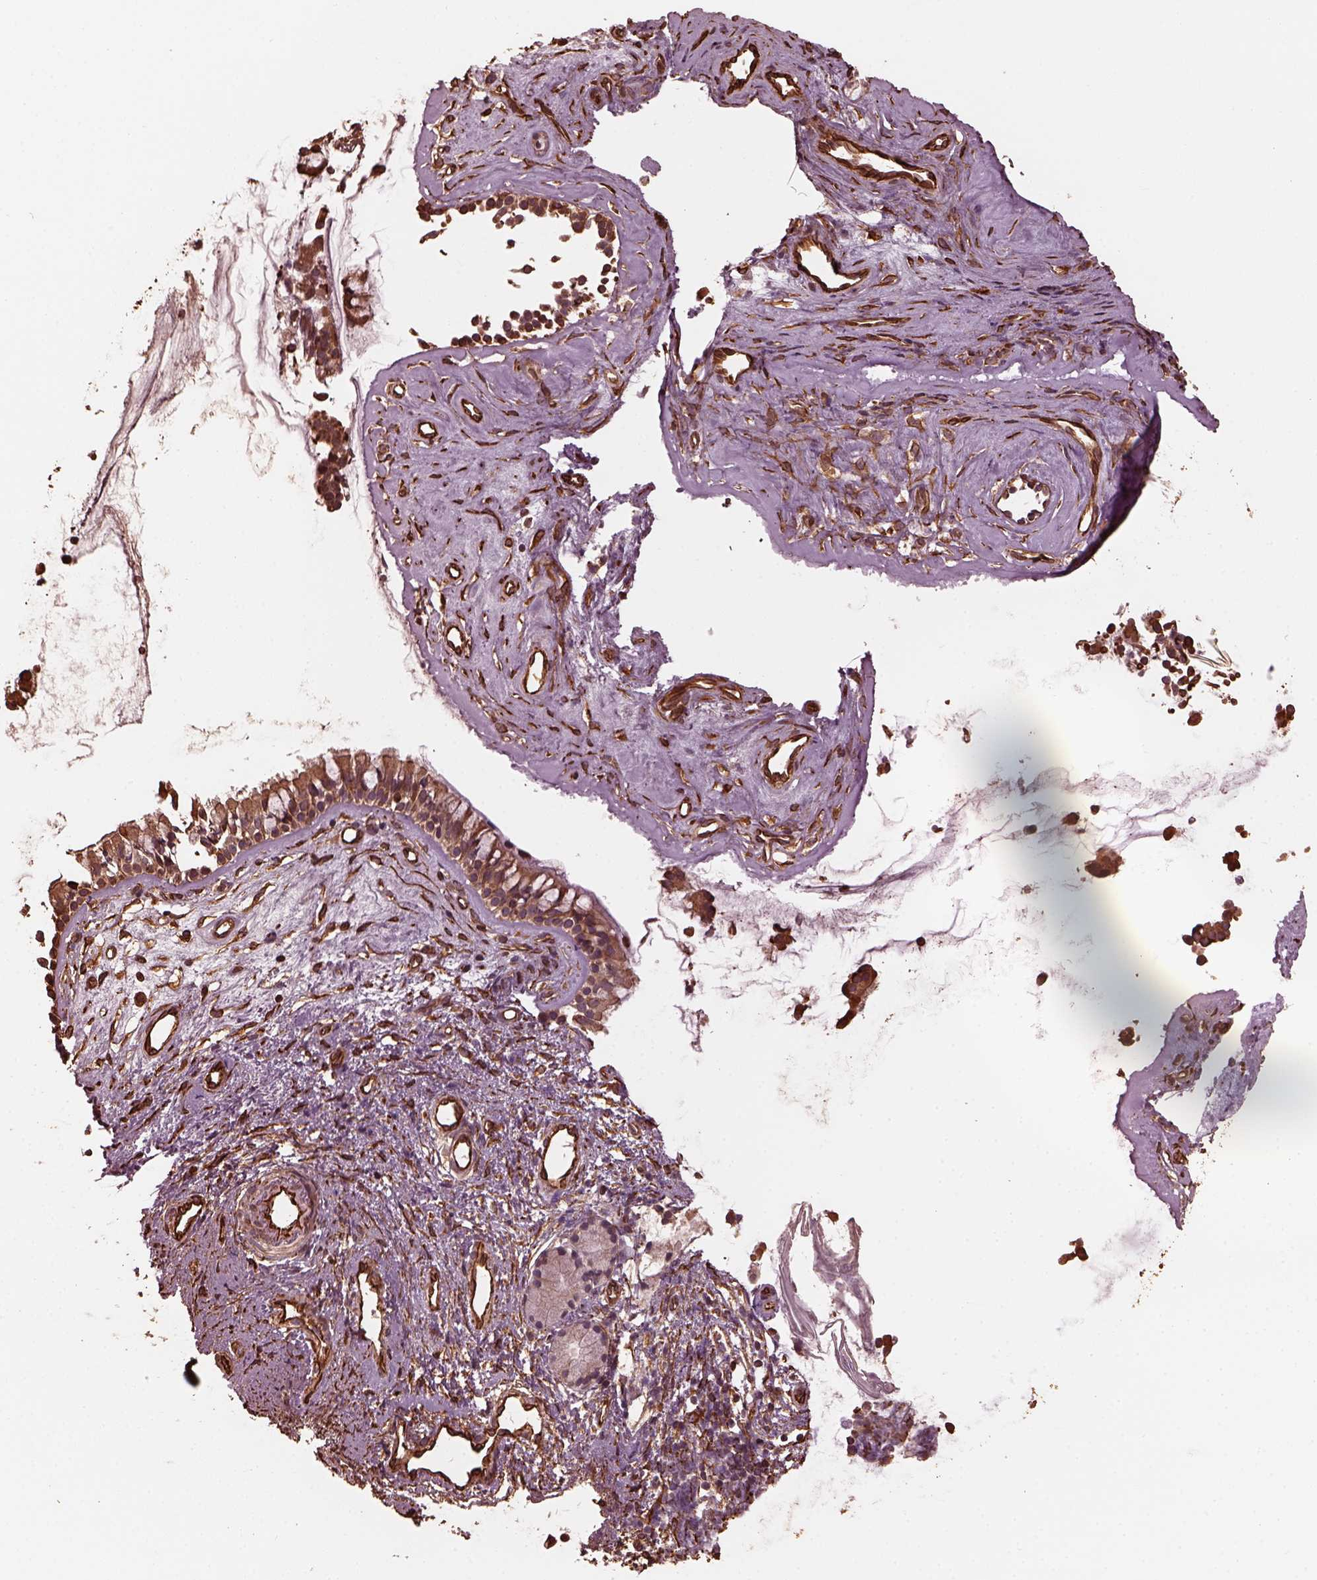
{"staining": {"intensity": "moderate", "quantity": ">75%", "location": "cytoplasmic/membranous"}, "tissue": "nasopharynx", "cell_type": "Respiratory epithelial cells", "image_type": "normal", "snomed": [{"axis": "morphology", "description": "Normal tissue, NOS"}, {"axis": "topography", "description": "Nasopharynx"}], "caption": "Immunohistochemical staining of unremarkable human nasopharynx demonstrates medium levels of moderate cytoplasmic/membranous expression in about >75% of respiratory epithelial cells. The protein is stained brown, and the nuclei are stained in blue (DAB (3,3'-diaminobenzidine) IHC with brightfield microscopy, high magnification).", "gene": "GTPBP1", "patient": {"sex": "female", "age": 52}}